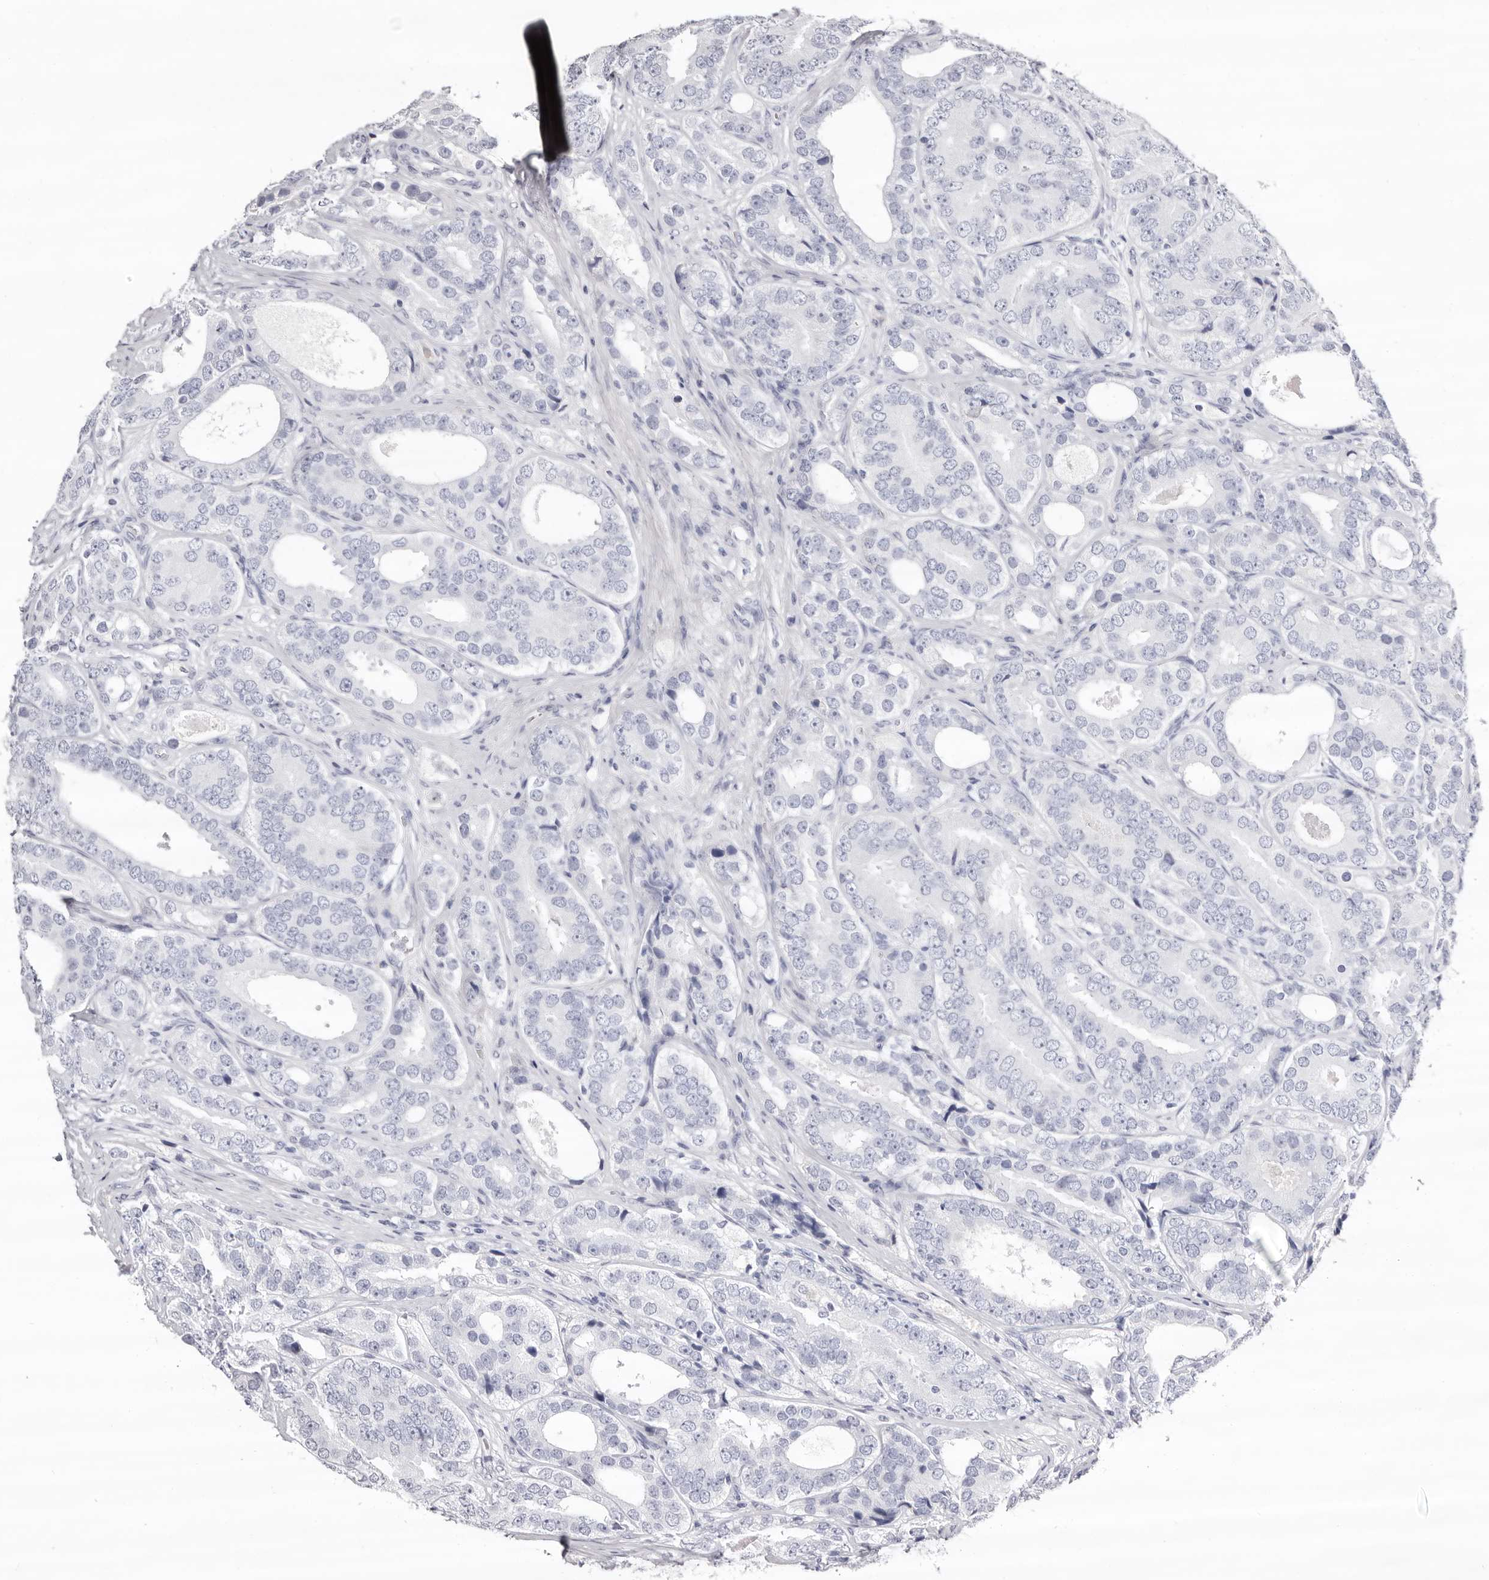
{"staining": {"intensity": "negative", "quantity": "none", "location": "none"}, "tissue": "prostate cancer", "cell_type": "Tumor cells", "image_type": "cancer", "snomed": [{"axis": "morphology", "description": "Adenocarcinoma, High grade"}, {"axis": "topography", "description": "Prostate"}], "caption": "This is an IHC image of human adenocarcinoma (high-grade) (prostate). There is no staining in tumor cells.", "gene": "LPO", "patient": {"sex": "male", "age": 56}}